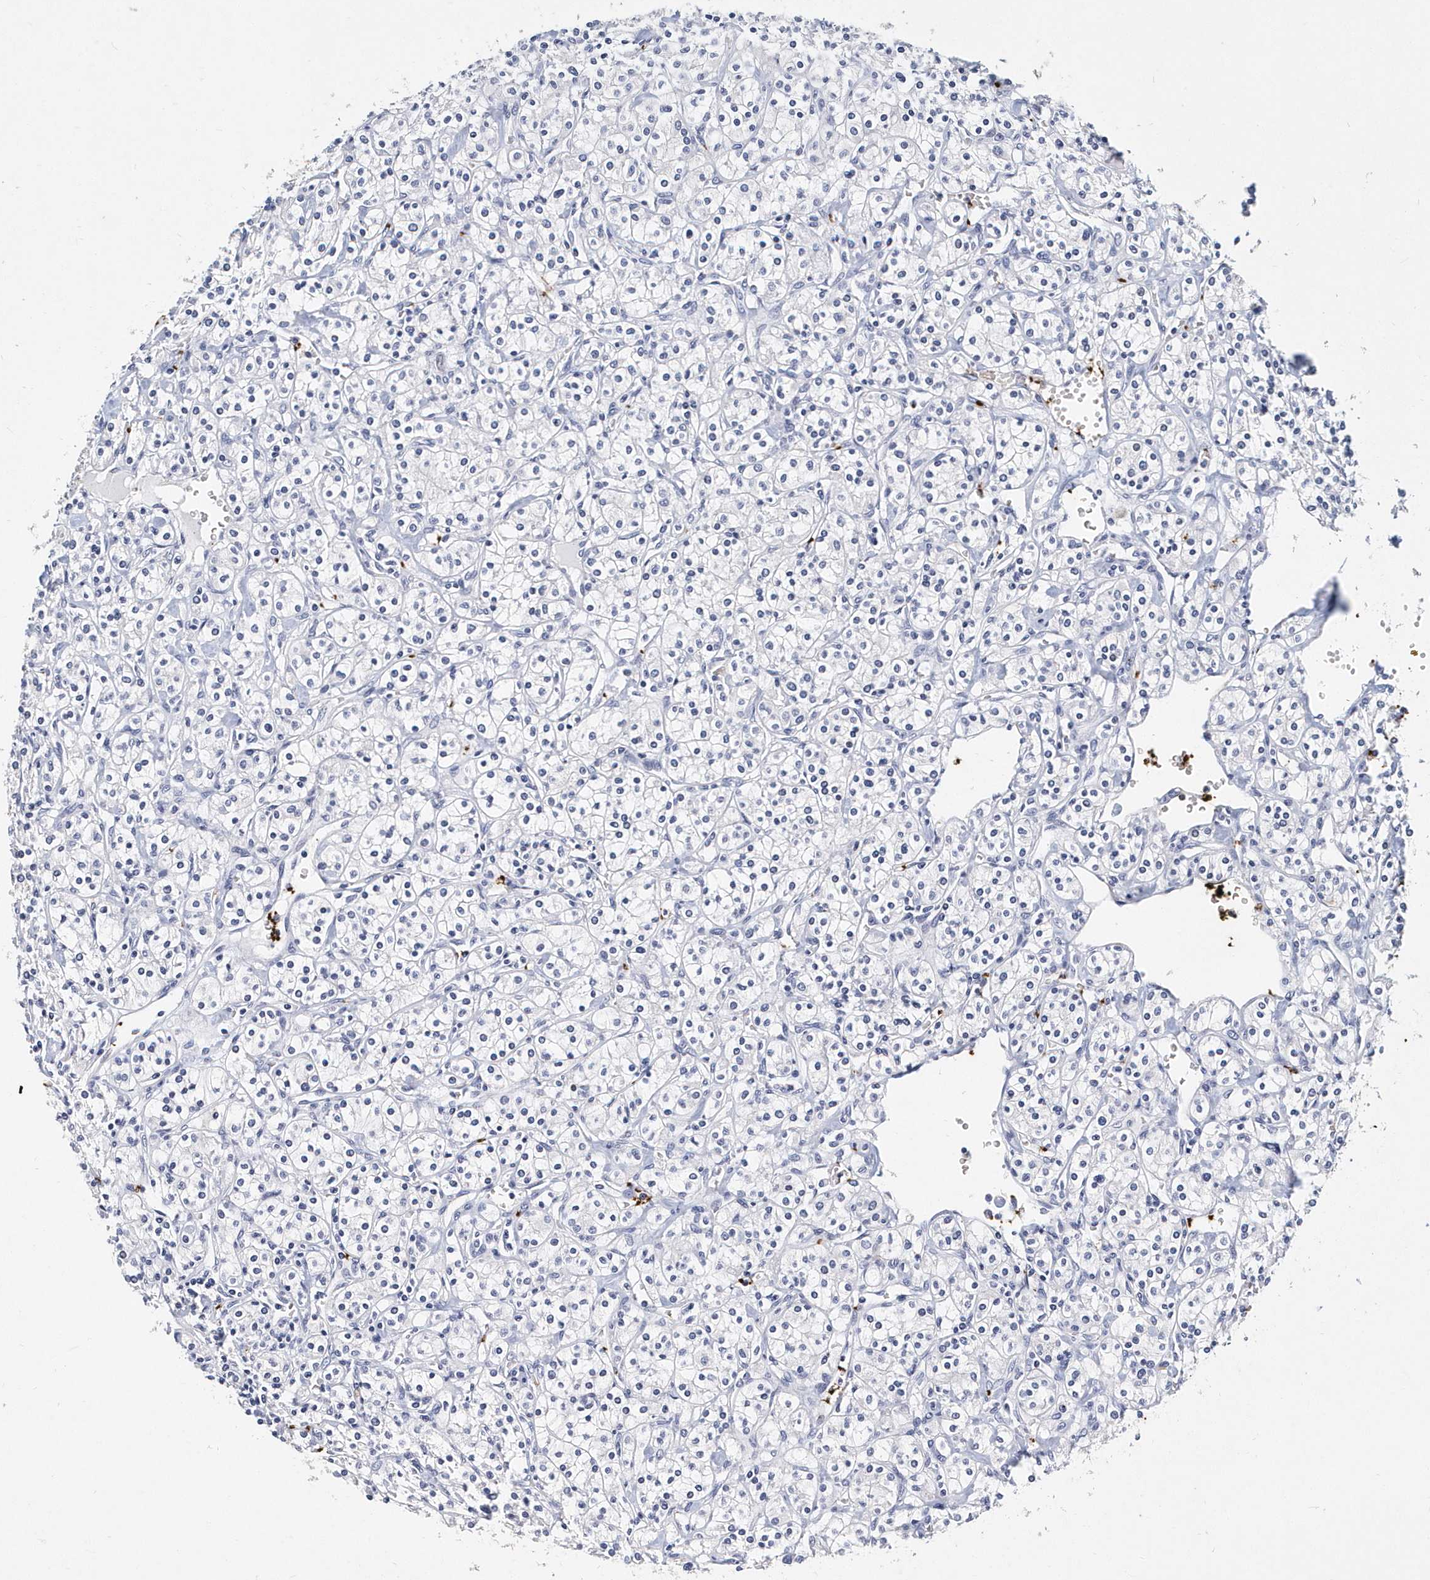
{"staining": {"intensity": "negative", "quantity": "none", "location": "none"}, "tissue": "renal cancer", "cell_type": "Tumor cells", "image_type": "cancer", "snomed": [{"axis": "morphology", "description": "Adenocarcinoma, NOS"}, {"axis": "topography", "description": "Kidney"}], "caption": "Tumor cells show no significant expression in adenocarcinoma (renal).", "gene": "ITGA2B", "patient": {"sex": "male", "age": 77}}